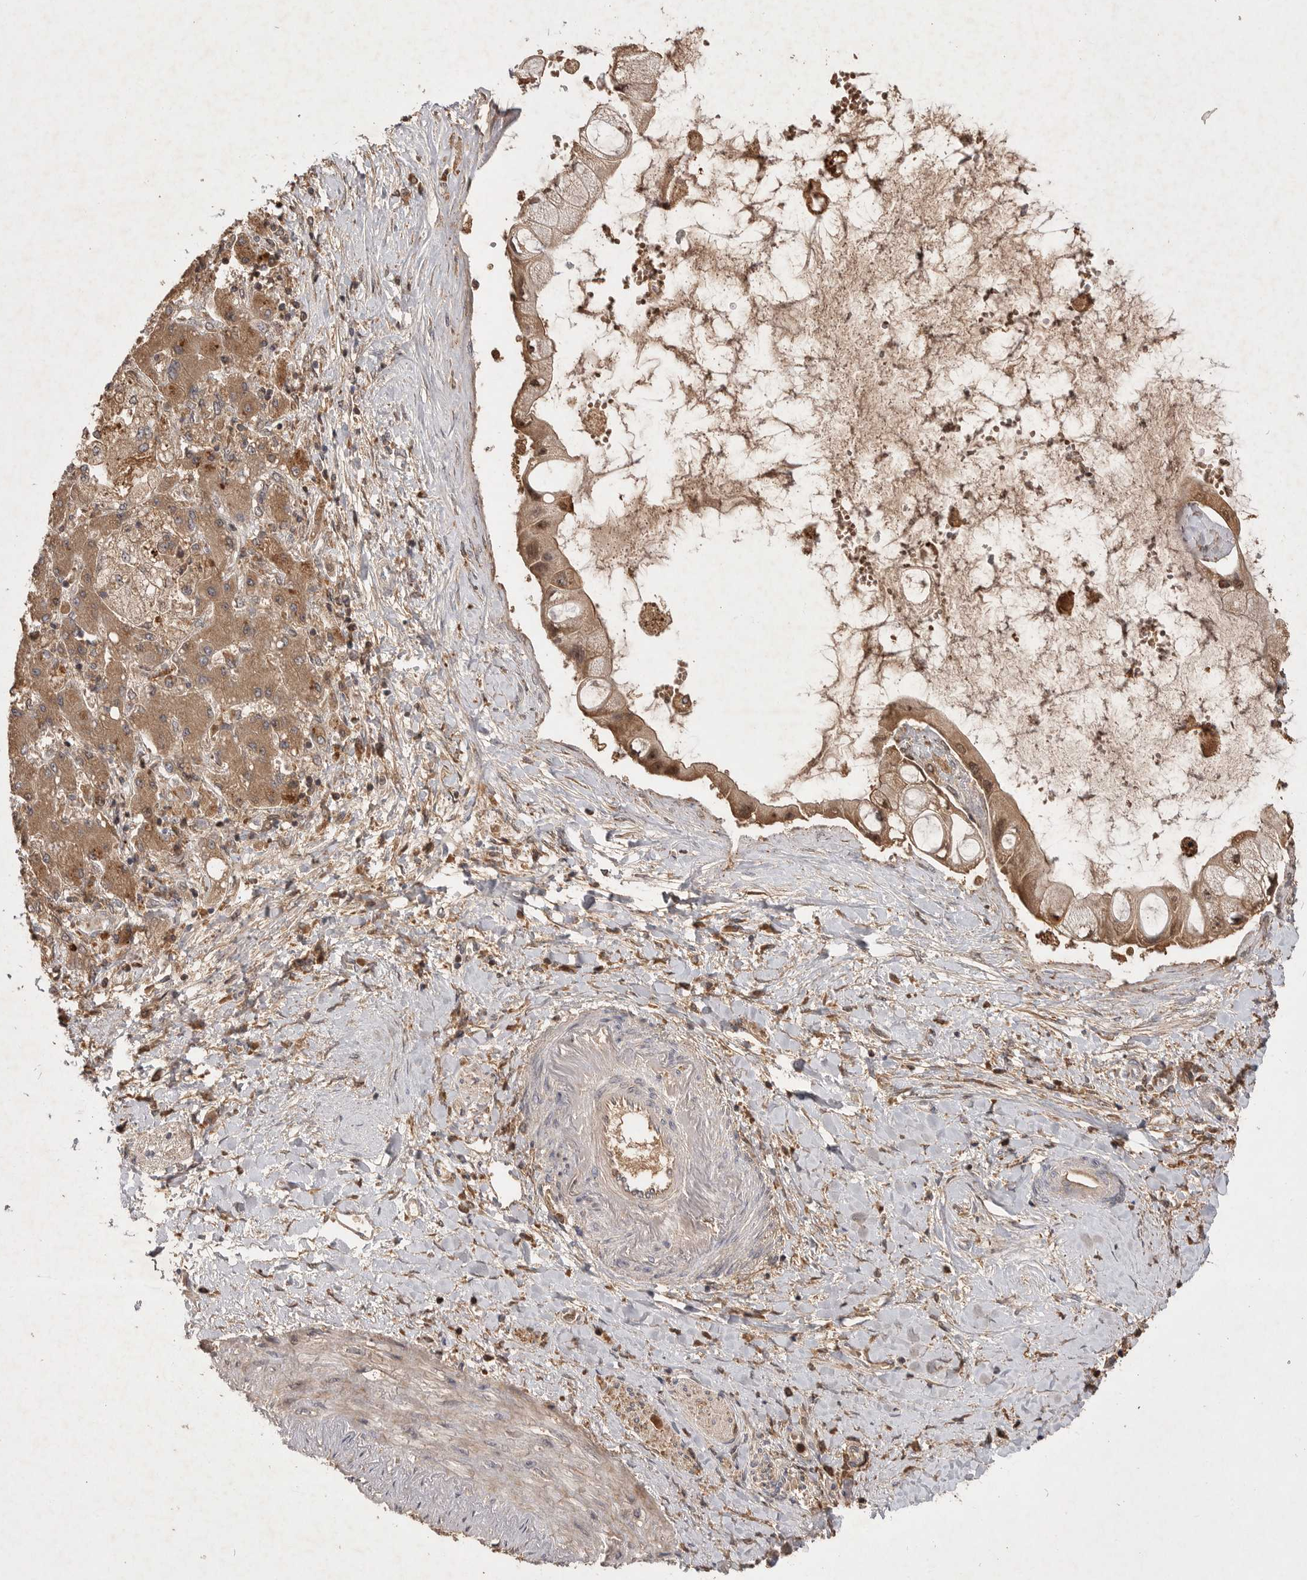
{"staining": {"intensity": "moderate", "quantity": ">75%", "location": "cytoplasmic/membranous,nuclear"}, "tissue": "liver cancer", "cell_type": "Tumor cells", "image_type": "cancer", "snomed": [{"axis": "morphology", "description": "Cholangiocarcinoma"}, {"axis": "topography", "description": "Liver"}], "caption": "Immunohistochemistry (IHC) (DAB) staining of human liver cholangiocarcinoma displays moderate cytoplasmic/membranous and nuclear protein staining in about >75% of tumor cells.", "gene": "VN1R4", "patient": {"sex": "male", "age": 50}}